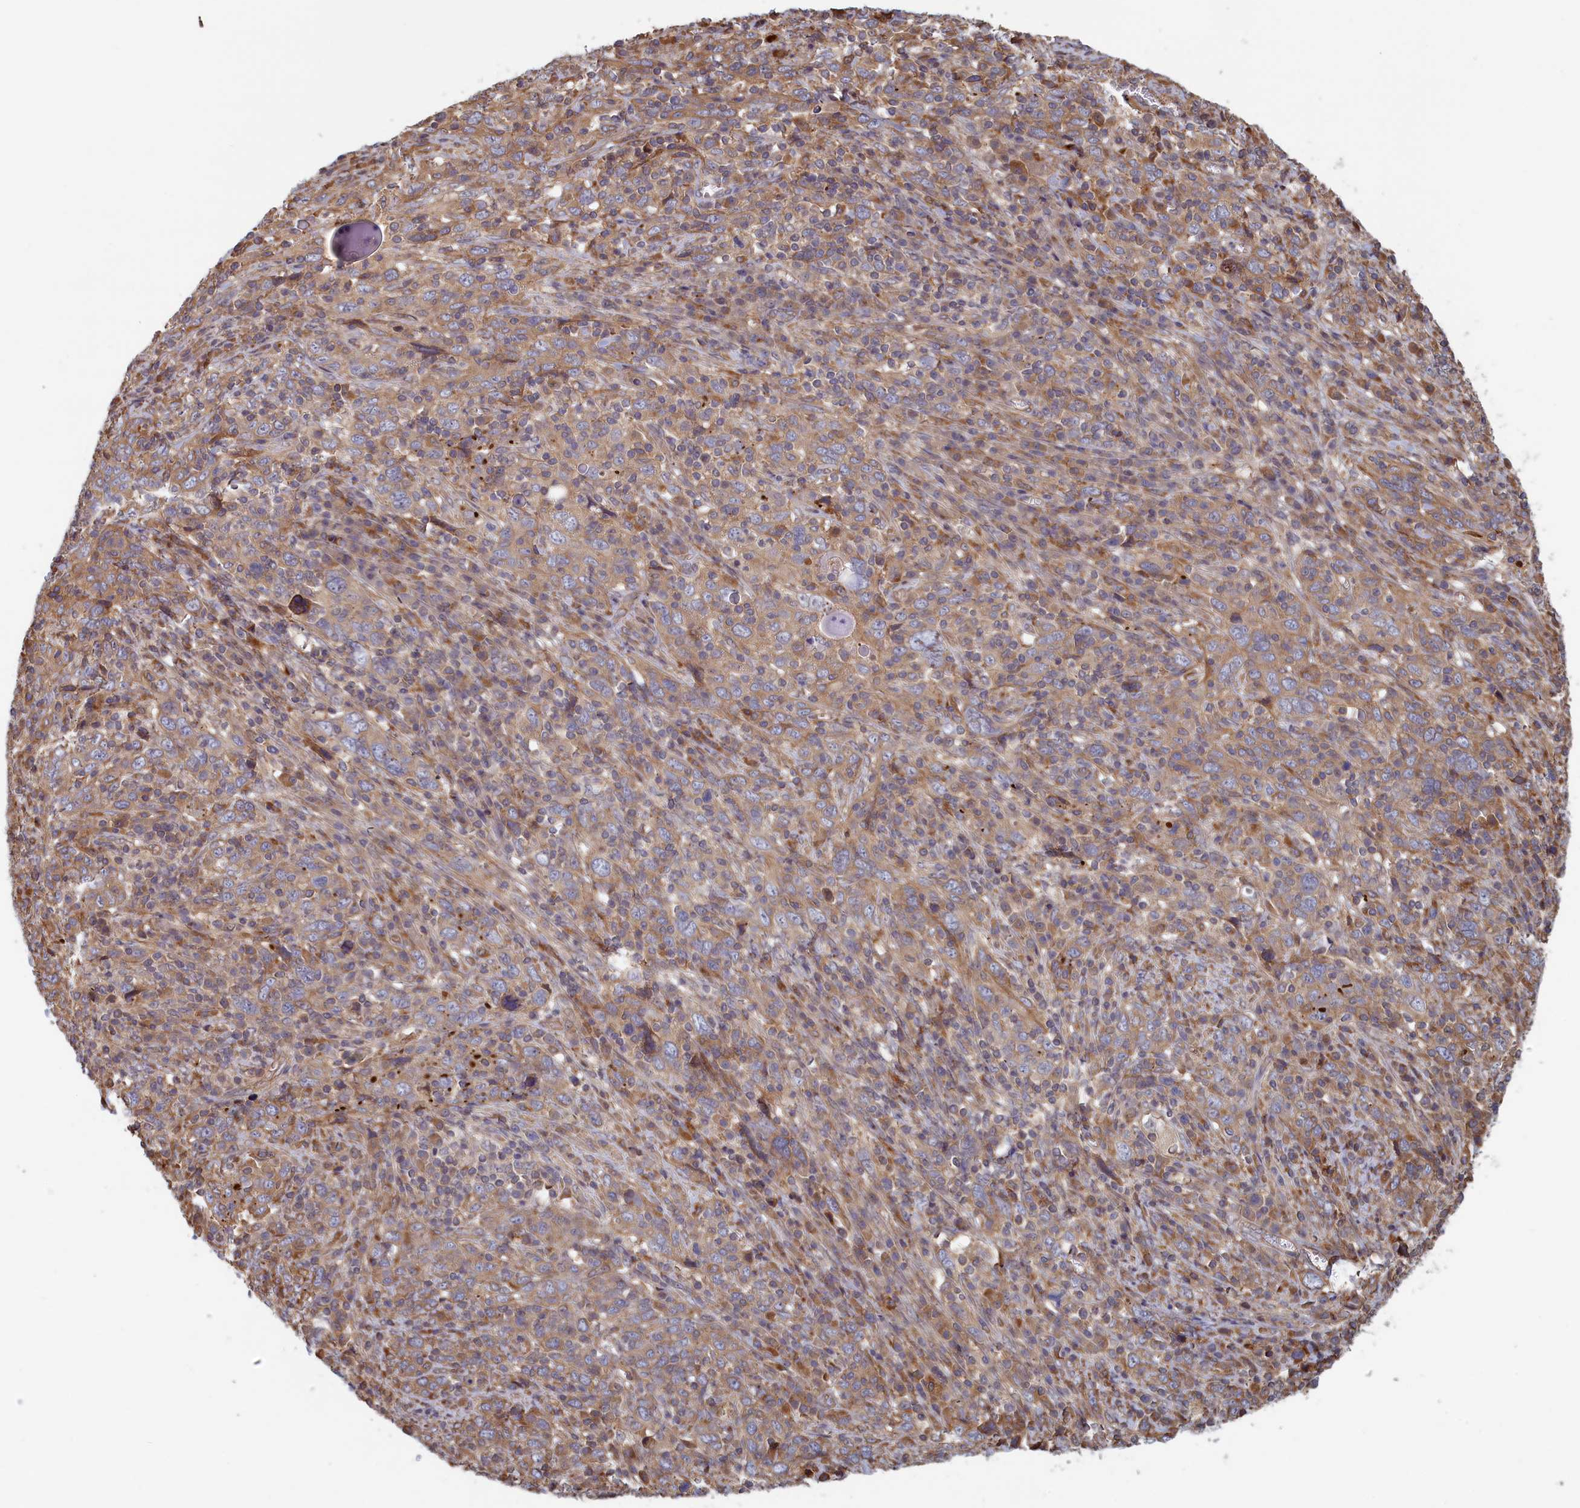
{"staining": {"intensity": "weak", "quantity": ">75%", "location": "cytoplasmic/membranous"}, "tissue": "cervical cancer", "cell_type": "Tumor cells", "image_type": "cancer", "snomed": [{"axis": "morphology", "description": "Squamous cell carcinoma, NOS"}, {"axis": "topography", "description": "Cervix"}], "caption": "Immunohistochemical staining of human cervical cancer (squamous cell carcinoma) exhibits low levels of weak cytoplasmic/membranous protein positivity in about >75% of tumor cells. The staining is performed using DAB (3,3'-diaminobenzidine) brown chromogen to label protein expression. The nuclei are counter-stained blue using hematoxylin.", "gene": "RILPL1", "patient": {"sex": "female", "age": 46}}